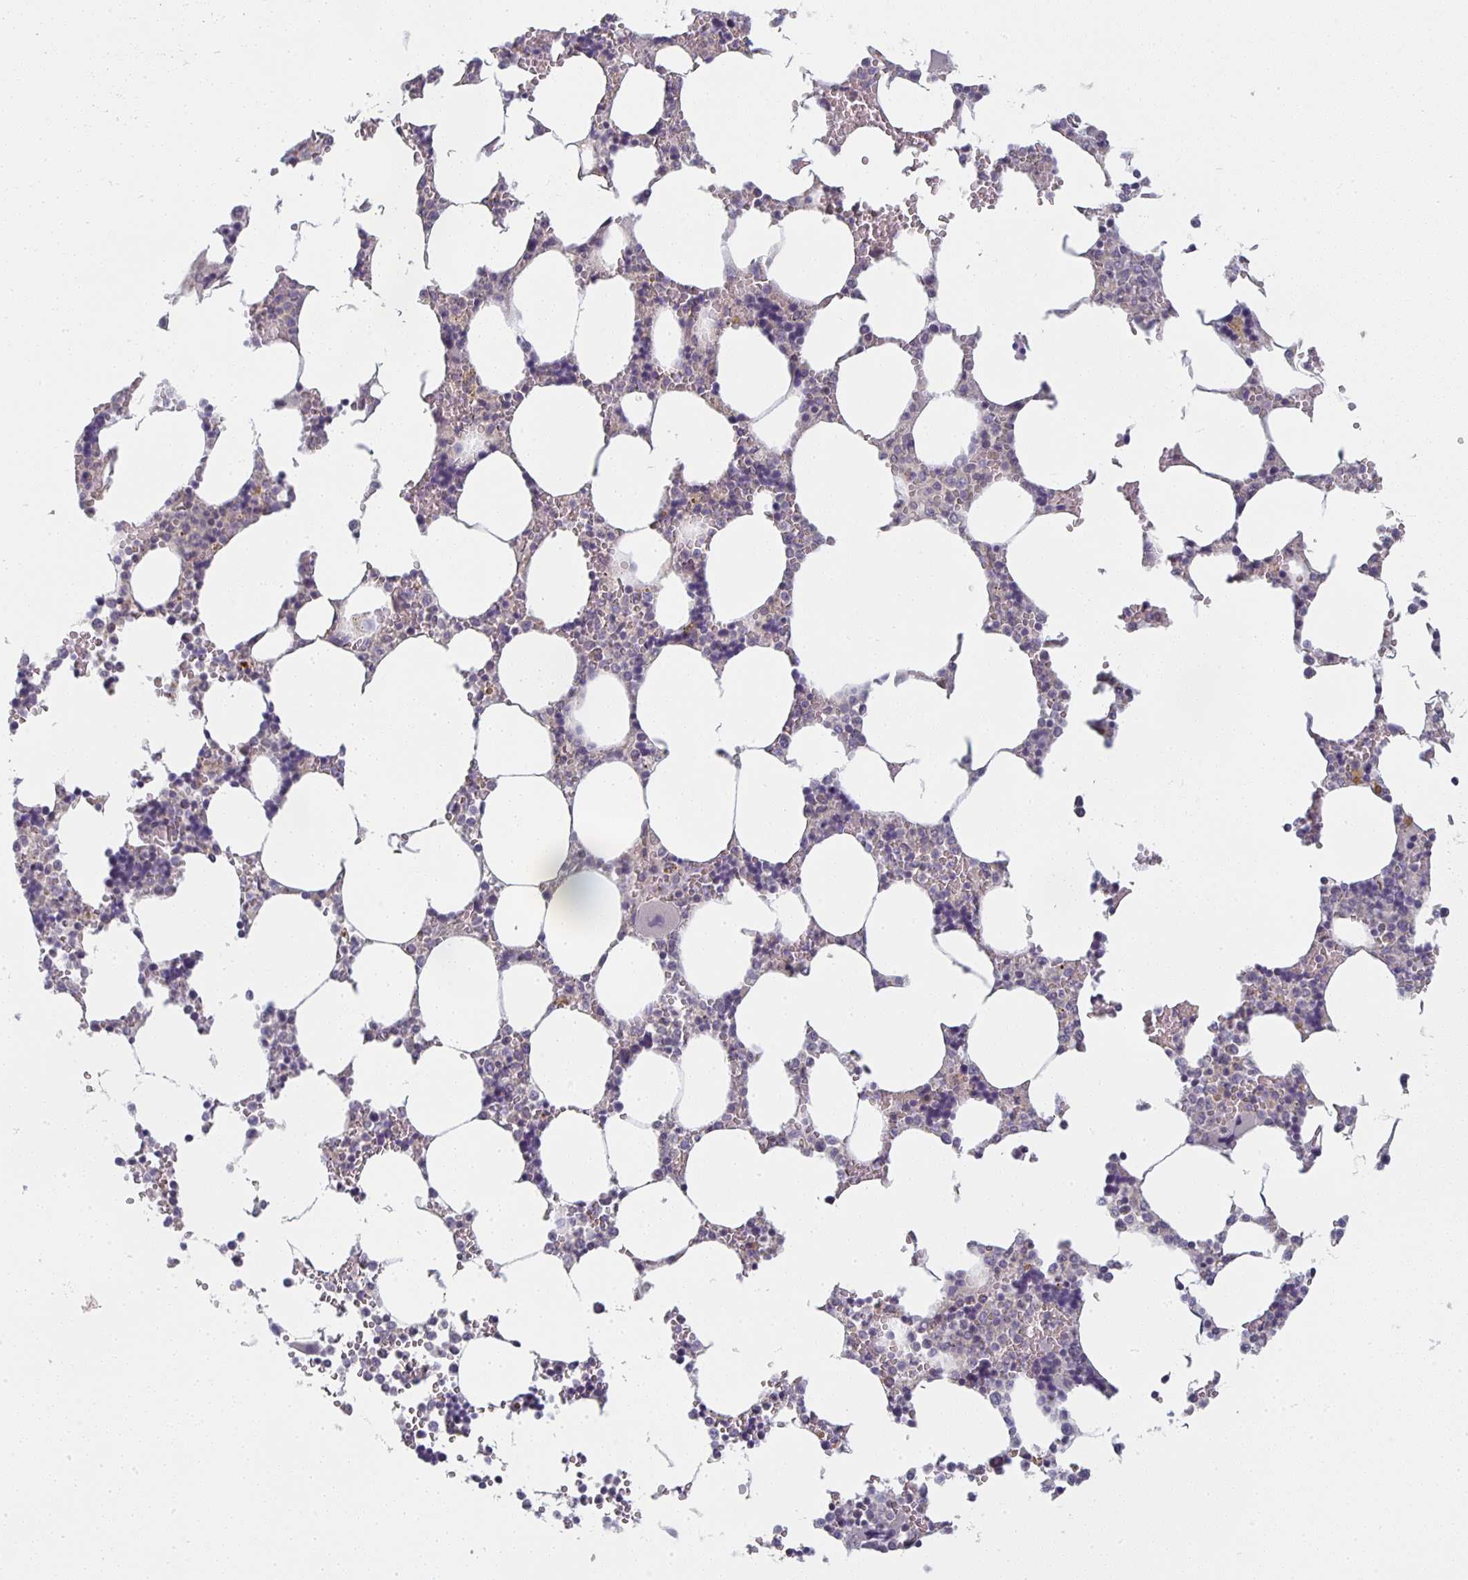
{"staining": {"intensity": "negative", "quantity": "none", "location": "none"}, "tissue": "bone marrow", "cell_type": "Hematopoietic cells", "image_type": "normal", "snomed": [{"axis": "morphology", "description": "Normal tissue, NOS"}, {"axis": "topography", "description": "Bone marrow"}], "caption": "Hematopoietic cells show no significant protein positivity in benign bone marrow. (DAB (3,3'-diaminobenzidine) IHC with hematoxylin counter stain).", "gene": "CTHRC1", "patient": {"sex": "male", "age": 64}}